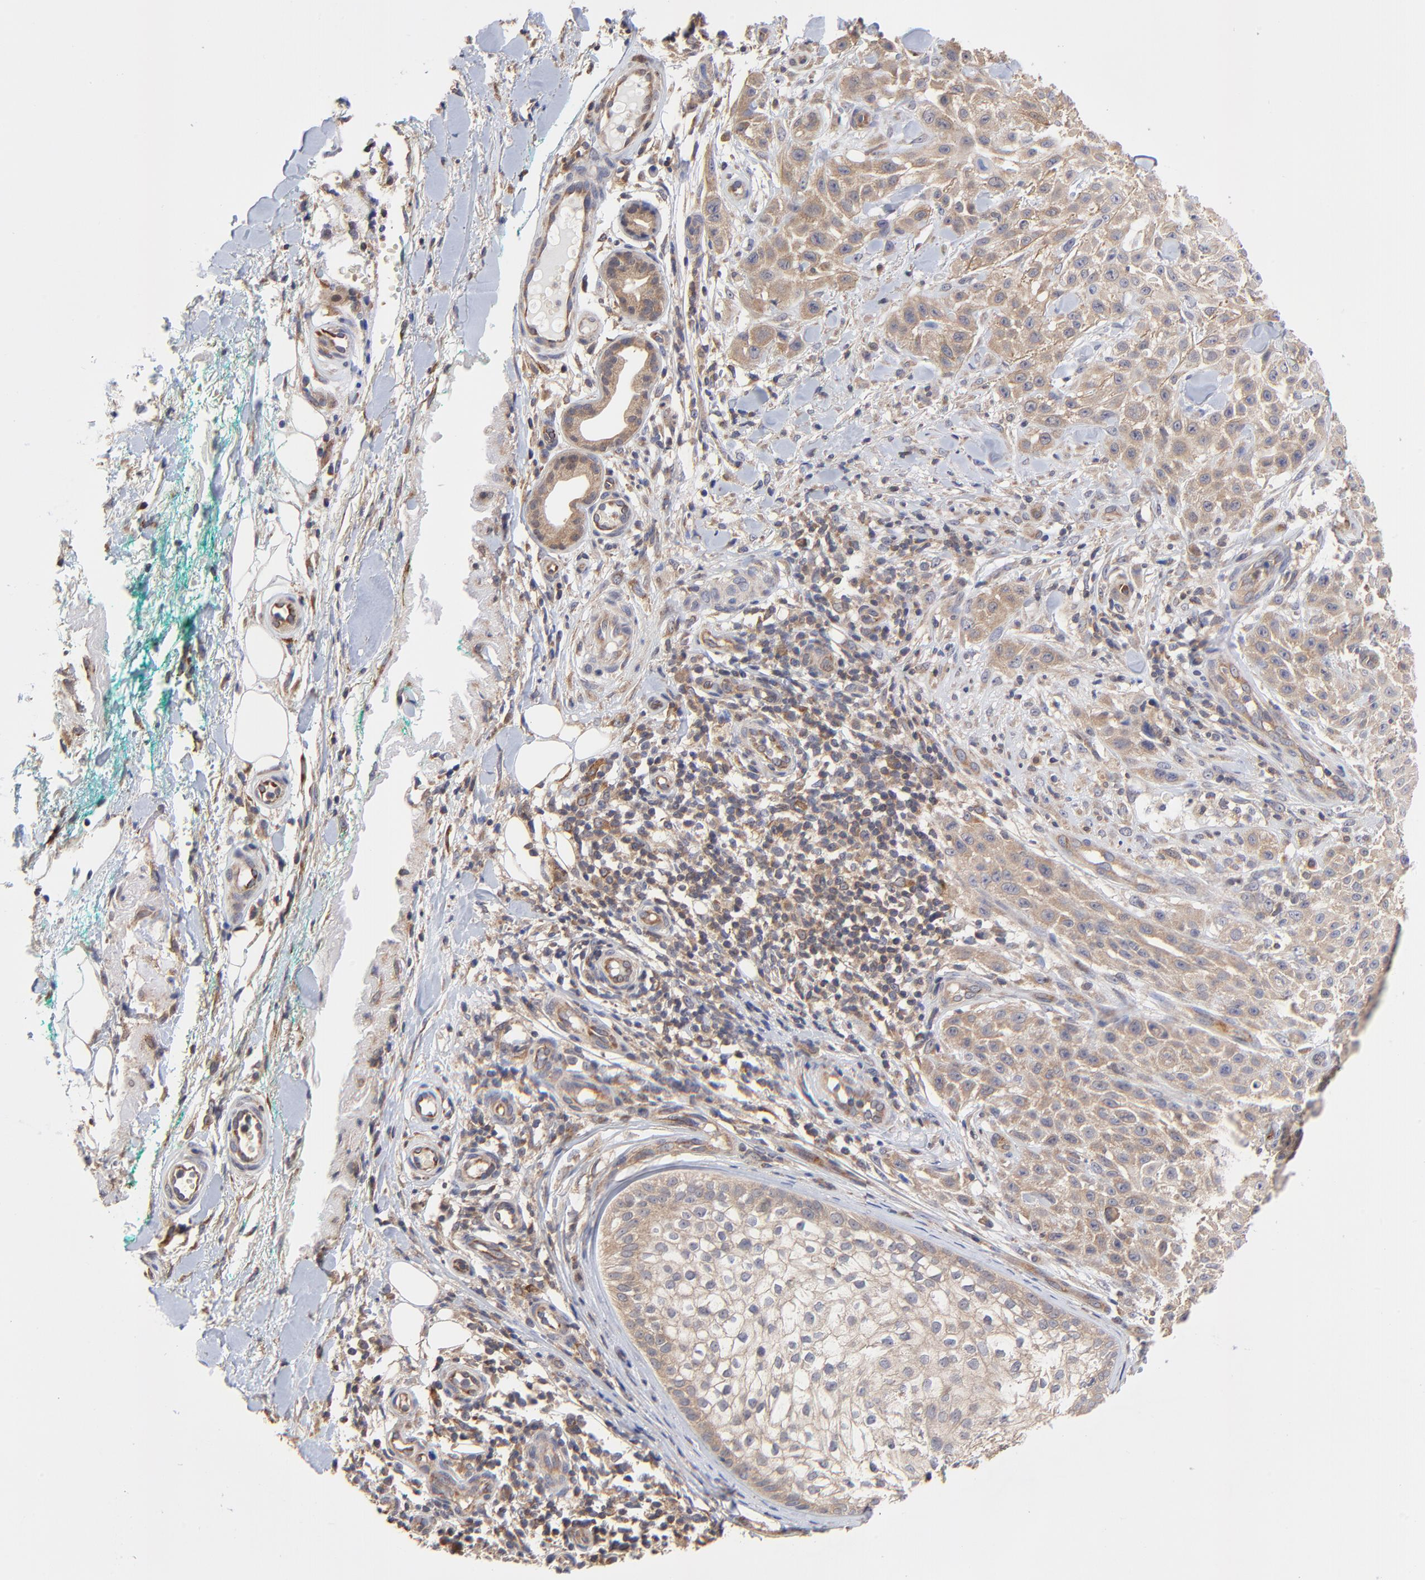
{"staining": {"intensity": "weak", "quantity": ">75%", "location": "cytoplasmic/membranous"}, "tissue": "skin cancer", "cell_type": "Tumor cells", "image_type": "cancer", "snomed": [{"axis": "morphology", "description": "Squamous cell carcinoma, NOS"}, {"axis": "topography", "description": "Skin"}], "caption": "Immunohistochemistry (IHC) of squamous cell carcinoma (skin) shows low levels of weak cytoplasmic/membranous positivity in approximately >75% of tumor cells.", "gene": "PCMT1", "patient": {"sex": "female", "age": 42}}